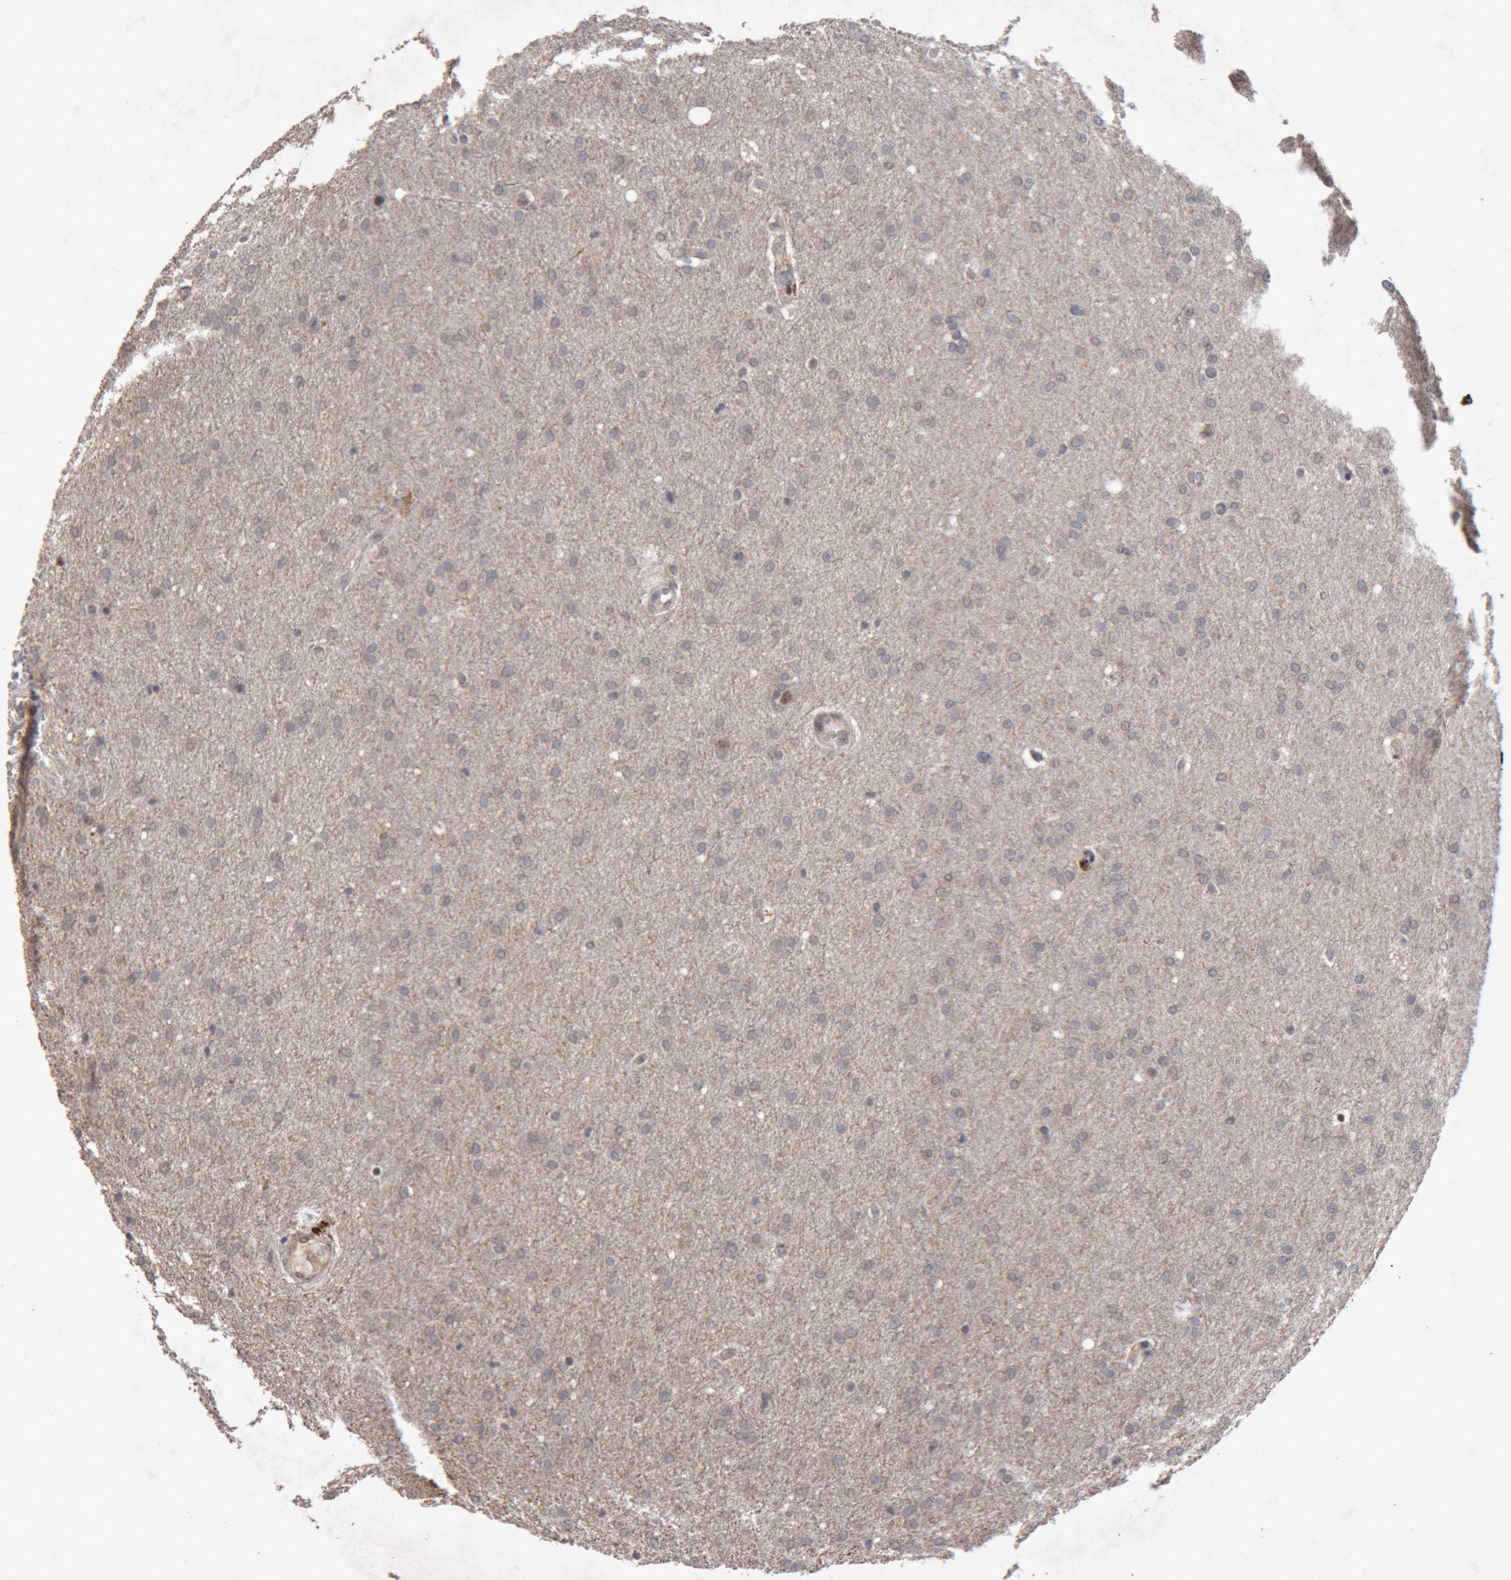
{"staining": {"intensity": "negative", "quantity": "none", "location": "none"}, "tissue": "glioma", "cell_type": "Tumor cells", "image_type": "cancer", "snomed": [{"axis": "morphology", "description": "Glioma, malignant, Low grade"}, {"axis": "topography", "description": "Brain"}], "caption": "This is an immunohistochemistry (IHC) micrograph of malignant glioma (low-grade). There is no expression in tumor cells.", "gene": "MEP1A", "patient": {"sex": "female", "age": 37}}